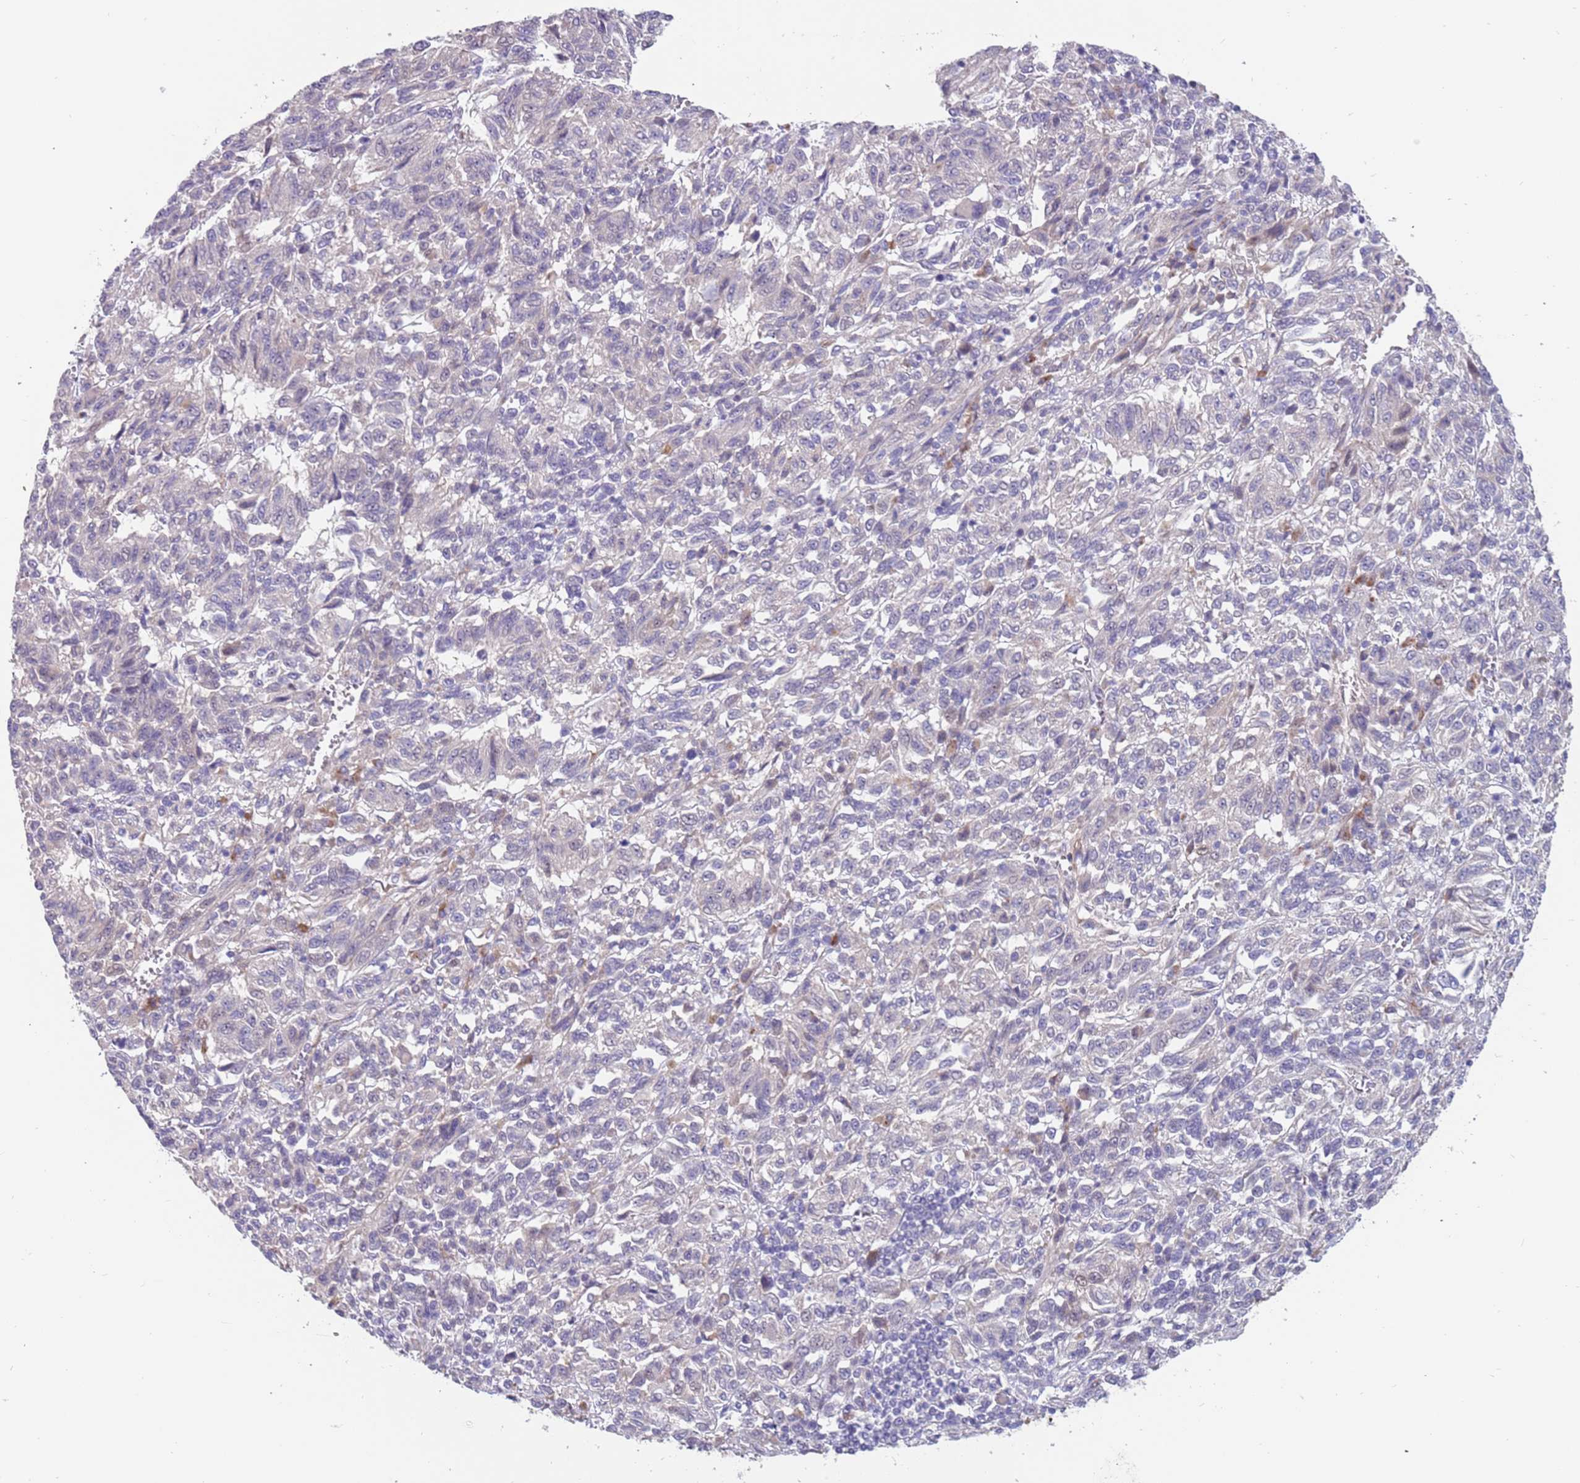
{"staining": {"intensity": "negative", "quantity": "none", "location": "none"}, "tissue": "melanoma", "cell_type": "Tumor cells", "image_type": "cancer", "snomed": [{"axis": "morphology", "description": "Malignant melanoma, Metastatic site"}, {"axis": "topography", "description": "Lung"}], "caption": "Protein analysis of malignant melanoma (metastatic site) demonstrates no significant positivity in tumor cells.", "gene": "ZNF746", "patient": {"sex": "male", "age": 64}}